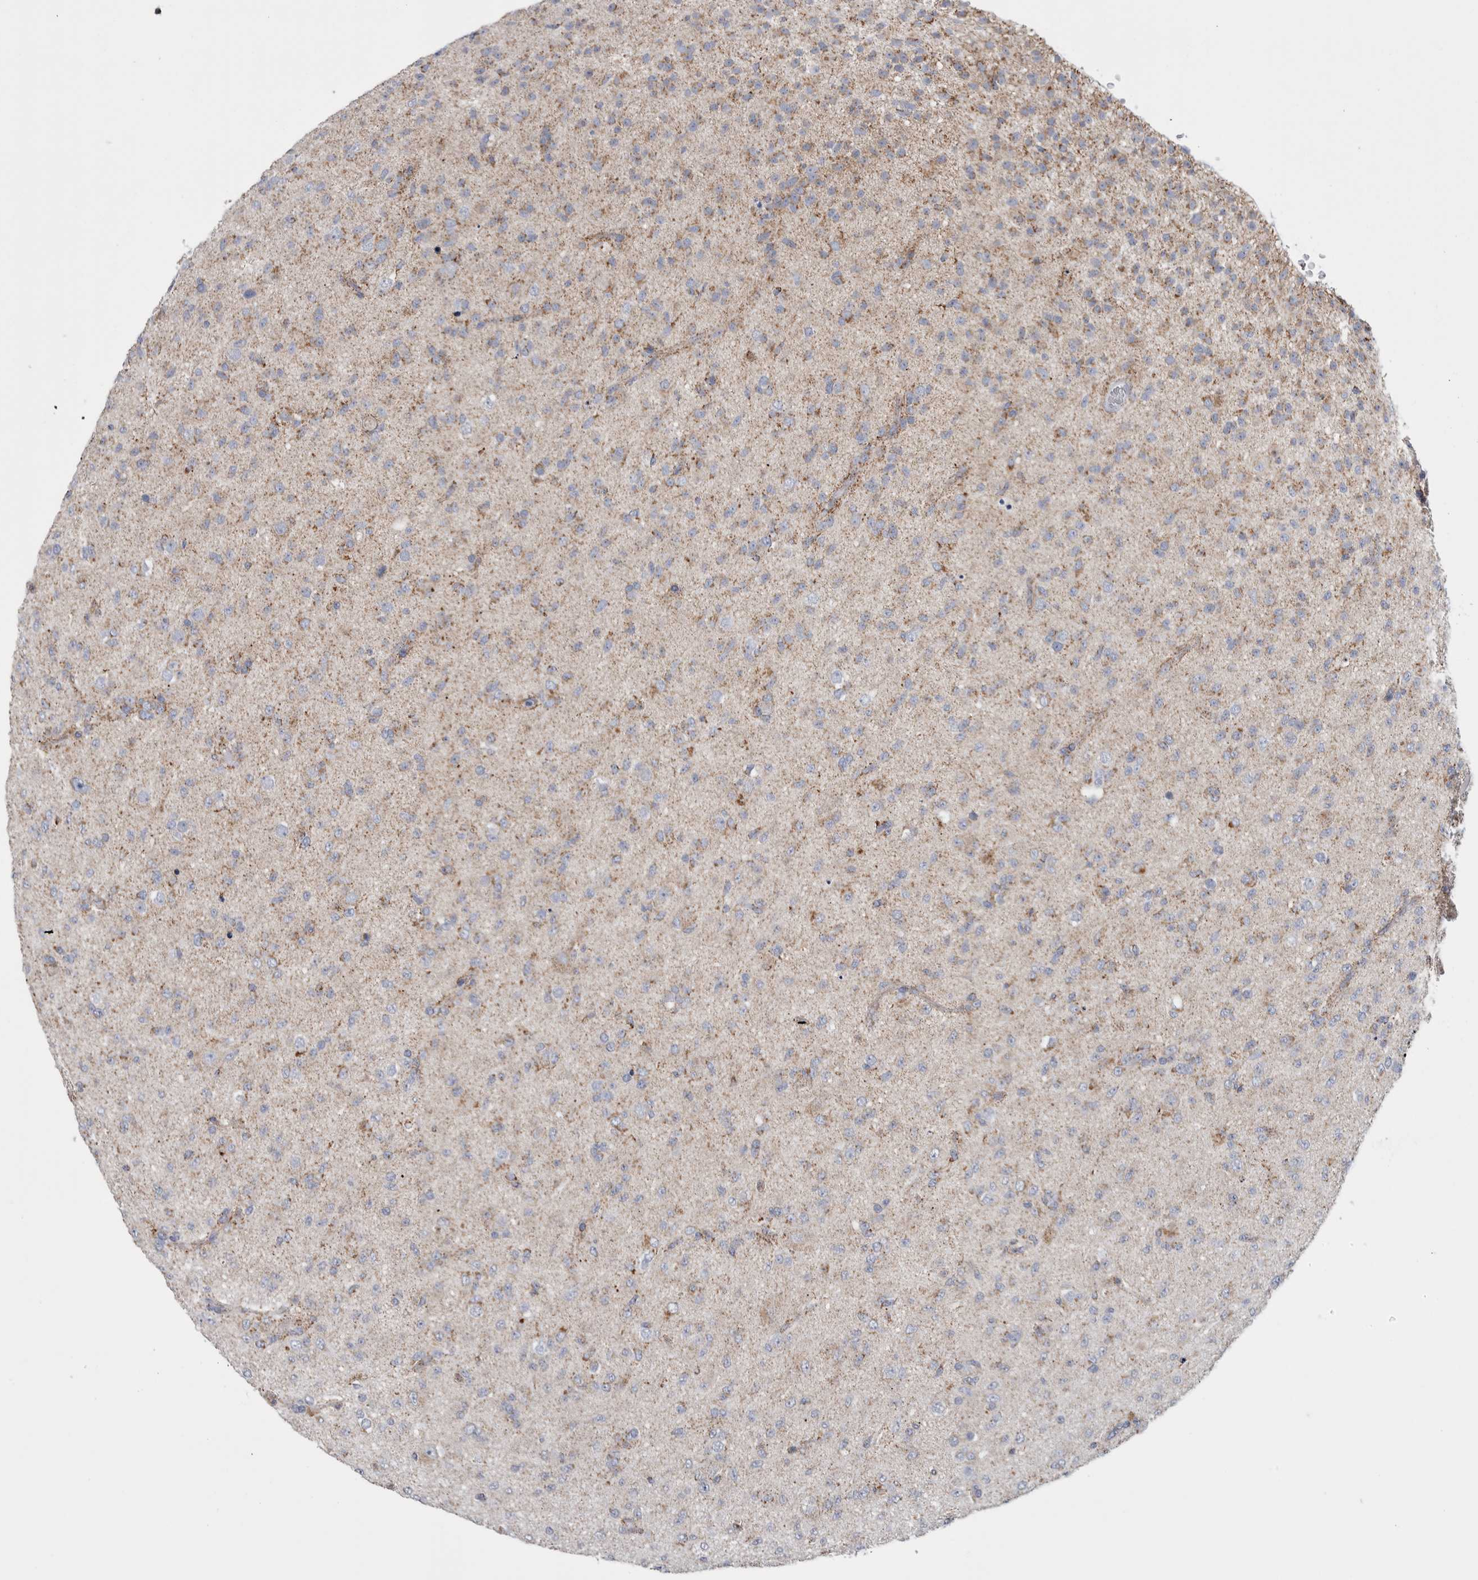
{"staining": {"intensity": "weak", "quantity": "25%-75%", "location": "cytoplasmic/membranous"}, "tissue": "glioma", "cell_type": "Tumor cells", "image_type": "cancer", "snomed": [{"axis": "morphology", "description": "Glioma, malignant, Low grade"}, {"axis": "topography", "description": "Brain"}], "caption": "Glioma stained for a protein exhibits weak cytoplasmic/membranous positivity in tumor cells.", "gene": "ETFA", "patient": {"sex": "male", "age": 65}}